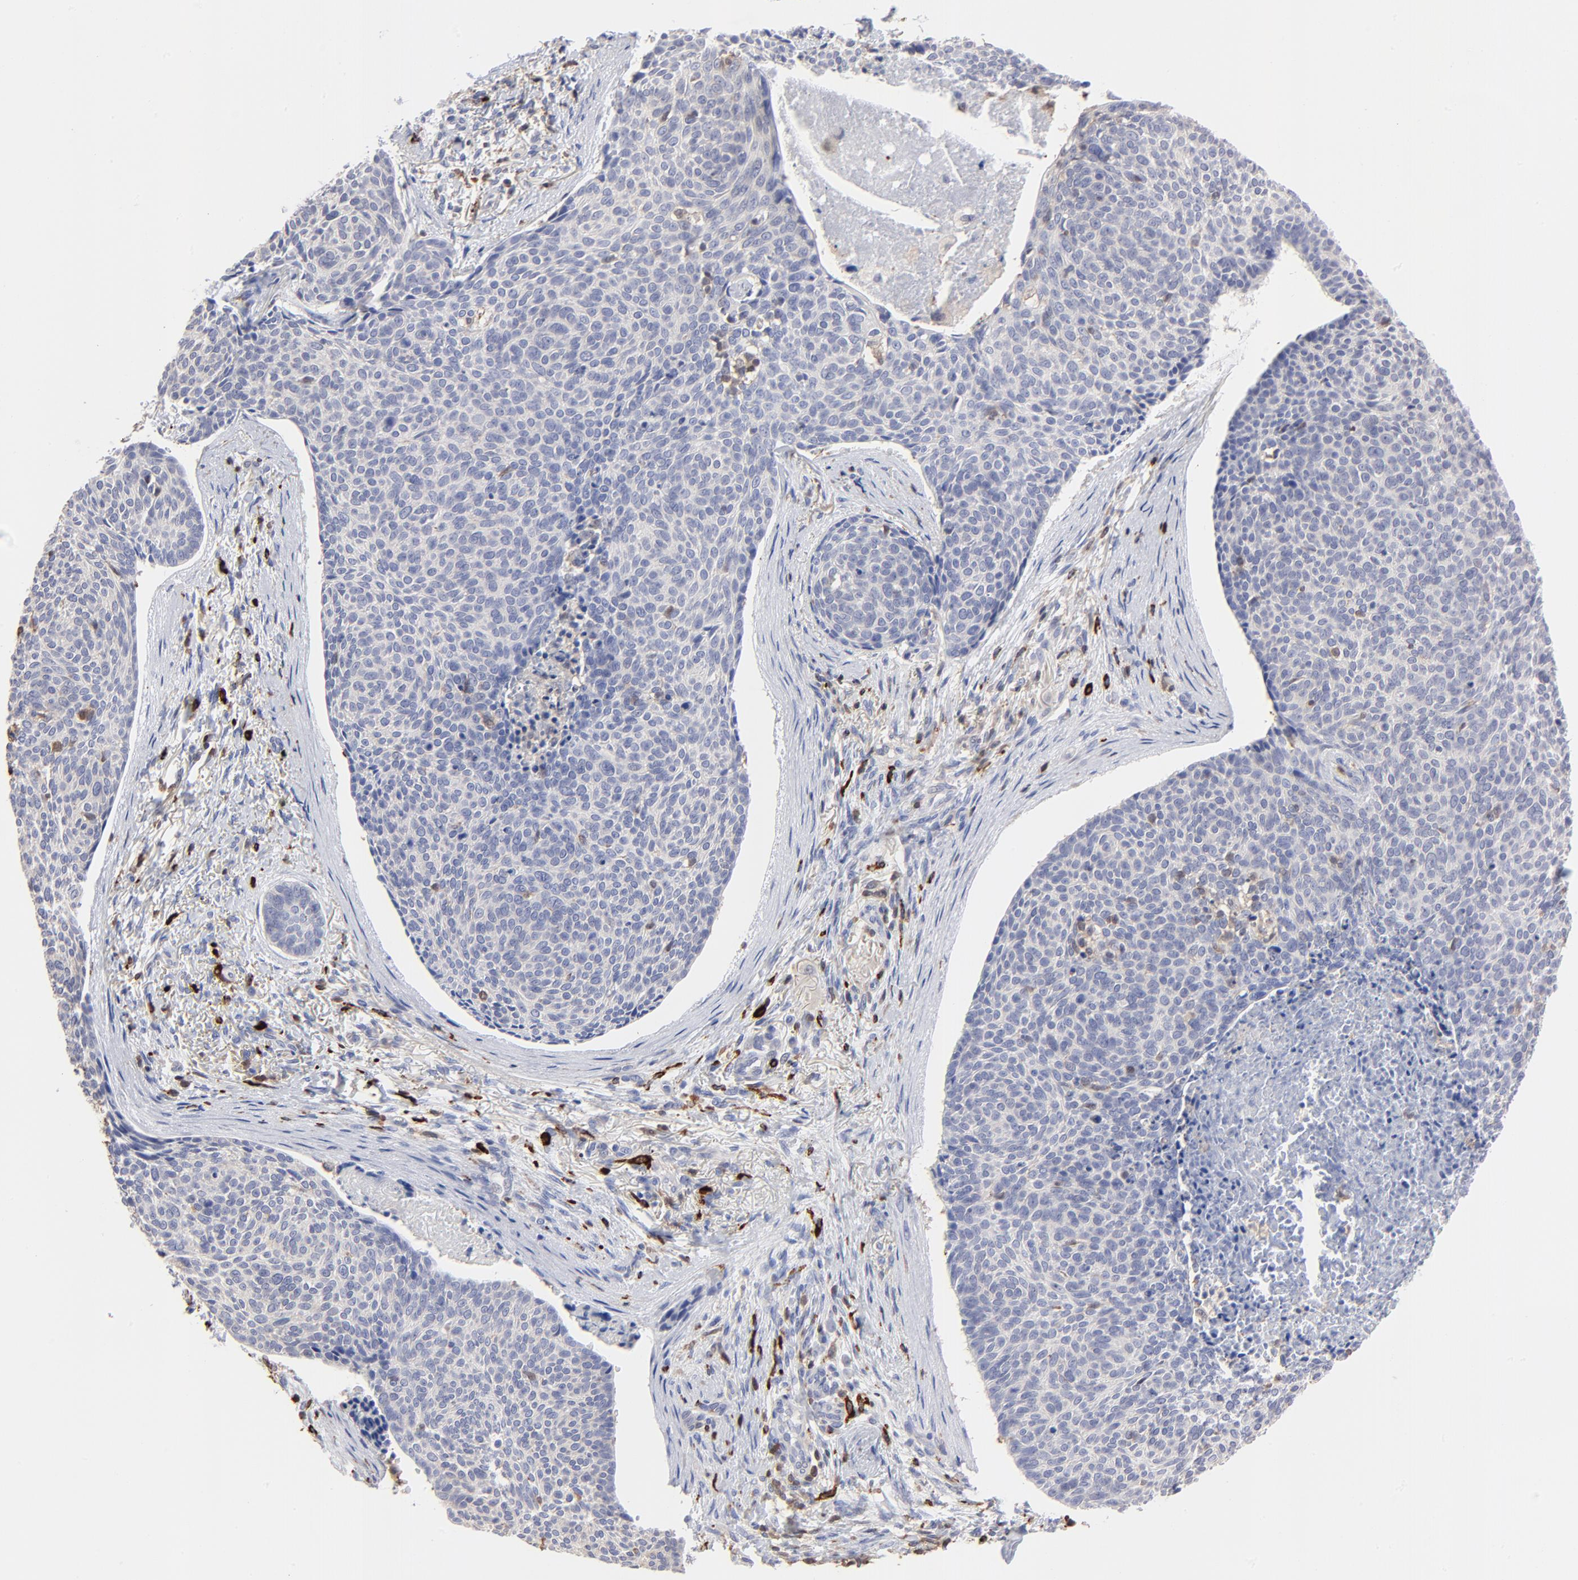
{"staining": {"intensity": "negative", "quantity": "none", "location": "none"}, "tissue": "skin cancer", "cell_type": "Tumor cells", "image_type": "cancer", "snomed": [{"axis": "morphology", "description": "Normal tissue, NOS"}, {"axis": "morphology", "description": "Basal cell carcinoma"}, {"axis": "topography", "description": "Skin"}], "caption": "Immunohistochemistry (IHC) of human basal cell carcinoma (skin) demonstrates no positivity in tumor cells.", "gene": "TBXT", "patient": {"sex": "female", "age": 57}}